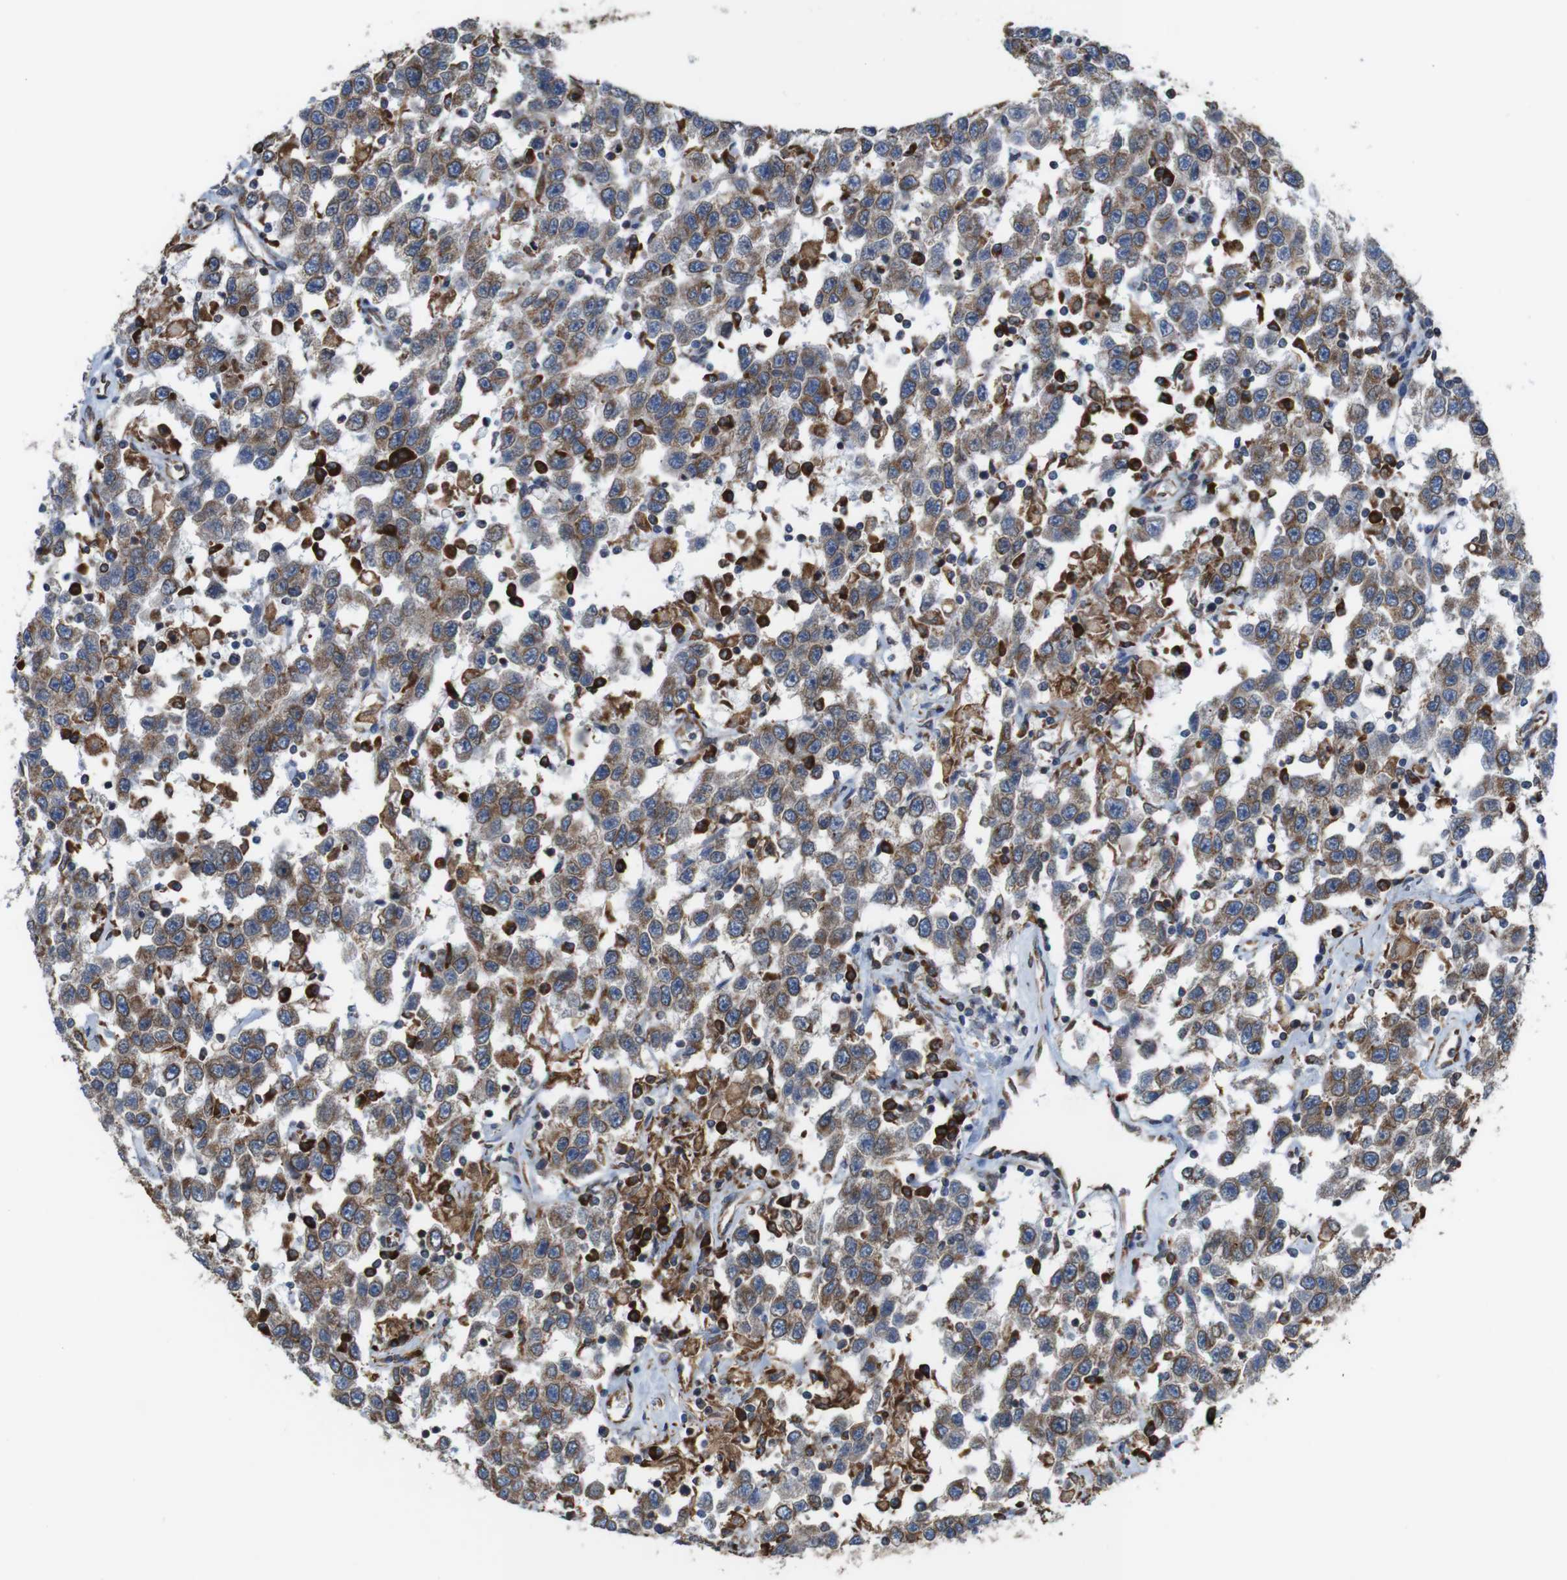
{"staining": {"intensity": "weak", "quantity": ">75%", "location": "cytoplasmic/membranous"}, "tissue": "testis cancer", "cell_type": "Tumor cells", "image_type": "cancer", "snomed": [{"axis": "morphology", "description": "Seminoma, NOS"}, {"axis": "topography", "description": "Testis"}], "caption": "High-magnification brightfield microscopy of testis cancer stained with DAB (3,3'-diaminobenzidine) (brown) and counterstained with hematoxylin (blue). tumor cells exhibit weak cytoplasmic/membranous expression is appreciated in approximately>75% of cells.", "gene": "UGGT1", "patient": {"sex": "male", "age": 41}}